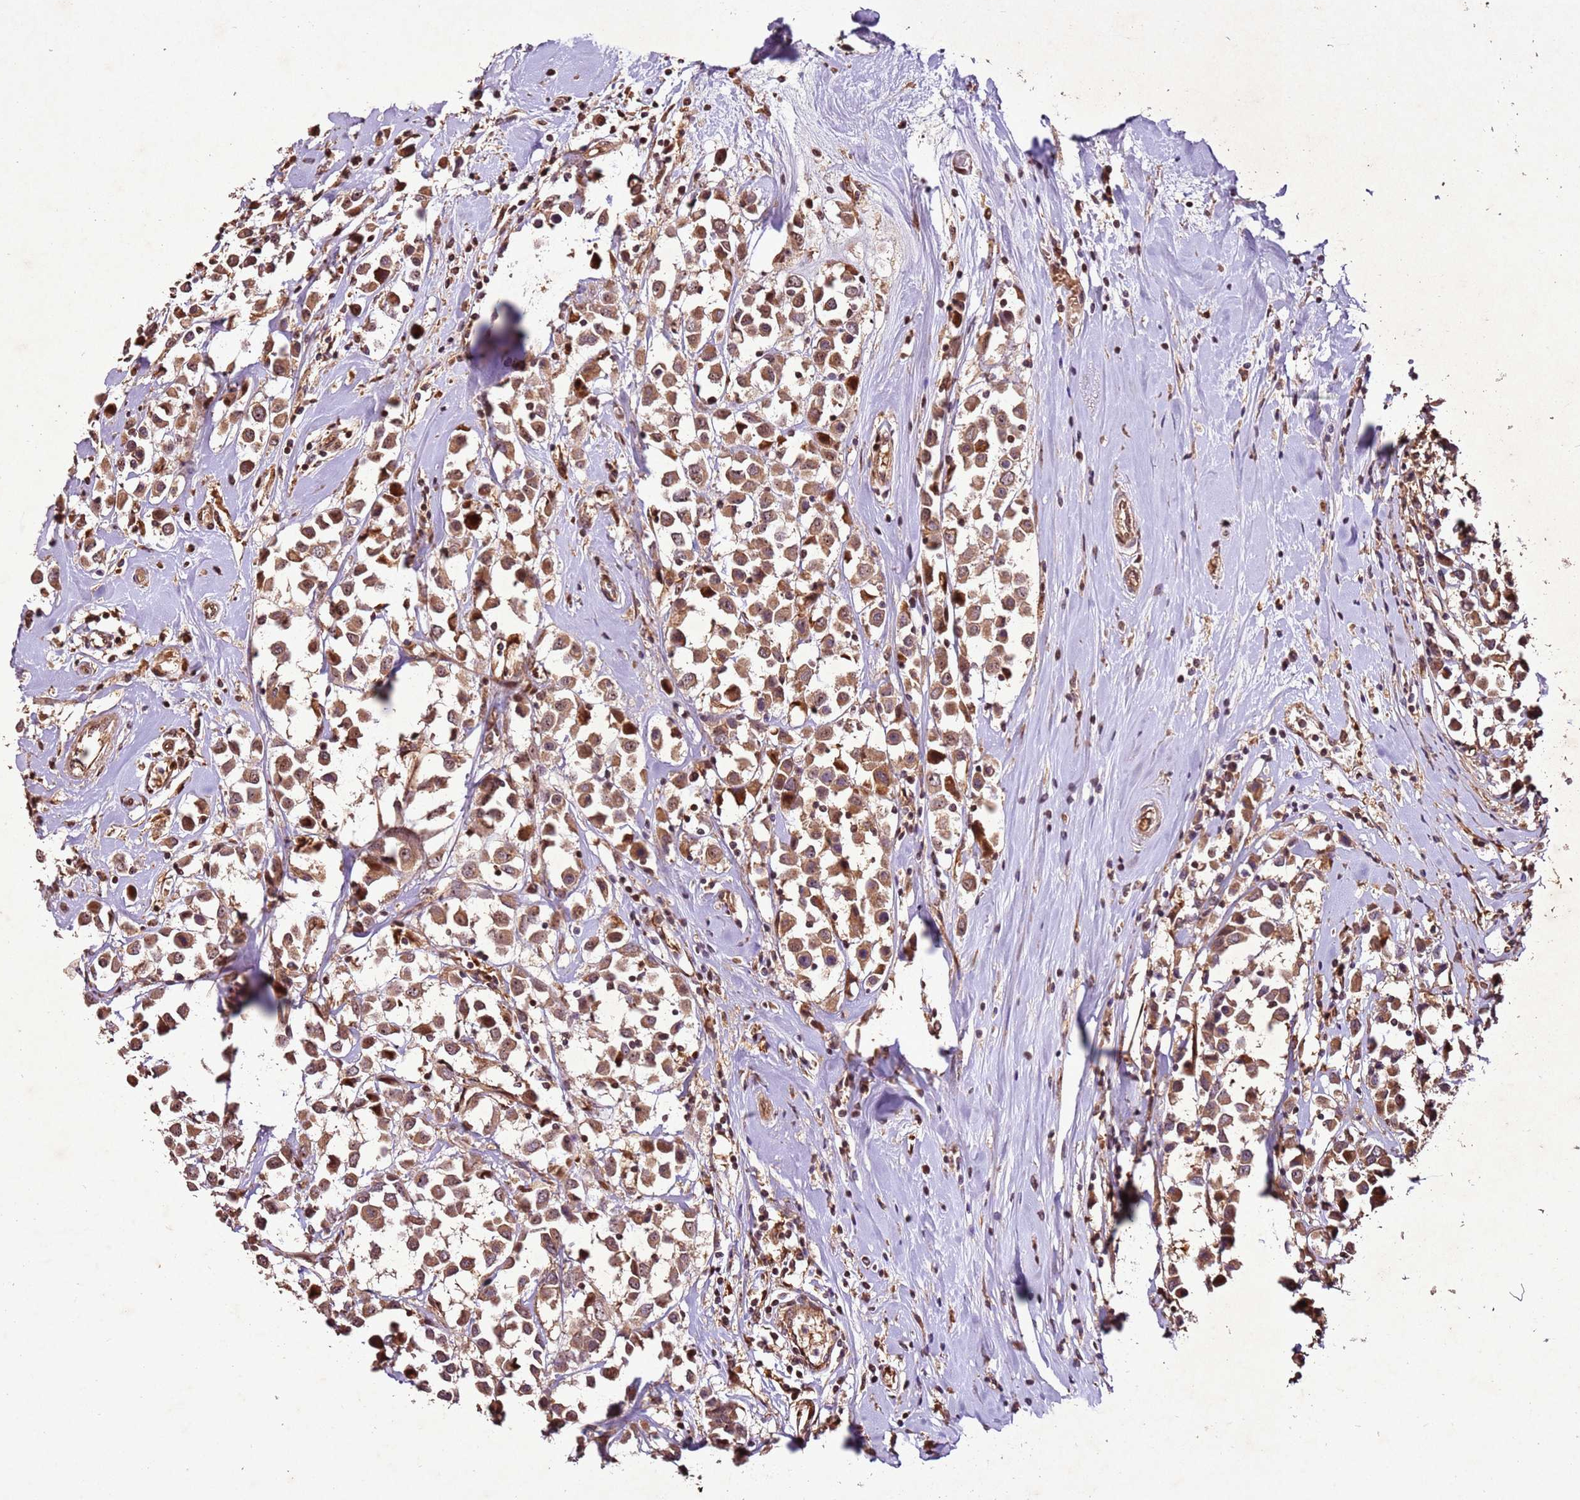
{"staining": {"intensity": "moderate", "quantity": ">75%", "location": "cytoplasmic/membranous,nuclear"}, "tissue": "breast cancer", "cell_type": "Tumor cells", "image_type": "cancer", "snomed": [{"axis": "morphology", "description": "Duct carcinoma"}, {"axis": "topography", "description": "Breast"}], "caption": "Immunohistochemistry of breast intraductal carcinoma shows medium levels of moderate cytoplasmic/membranous and nuclear positivity in about >75% of tumor cells.", "gene": "PTMA", "patient": {"sex": "female", "age": 61}}